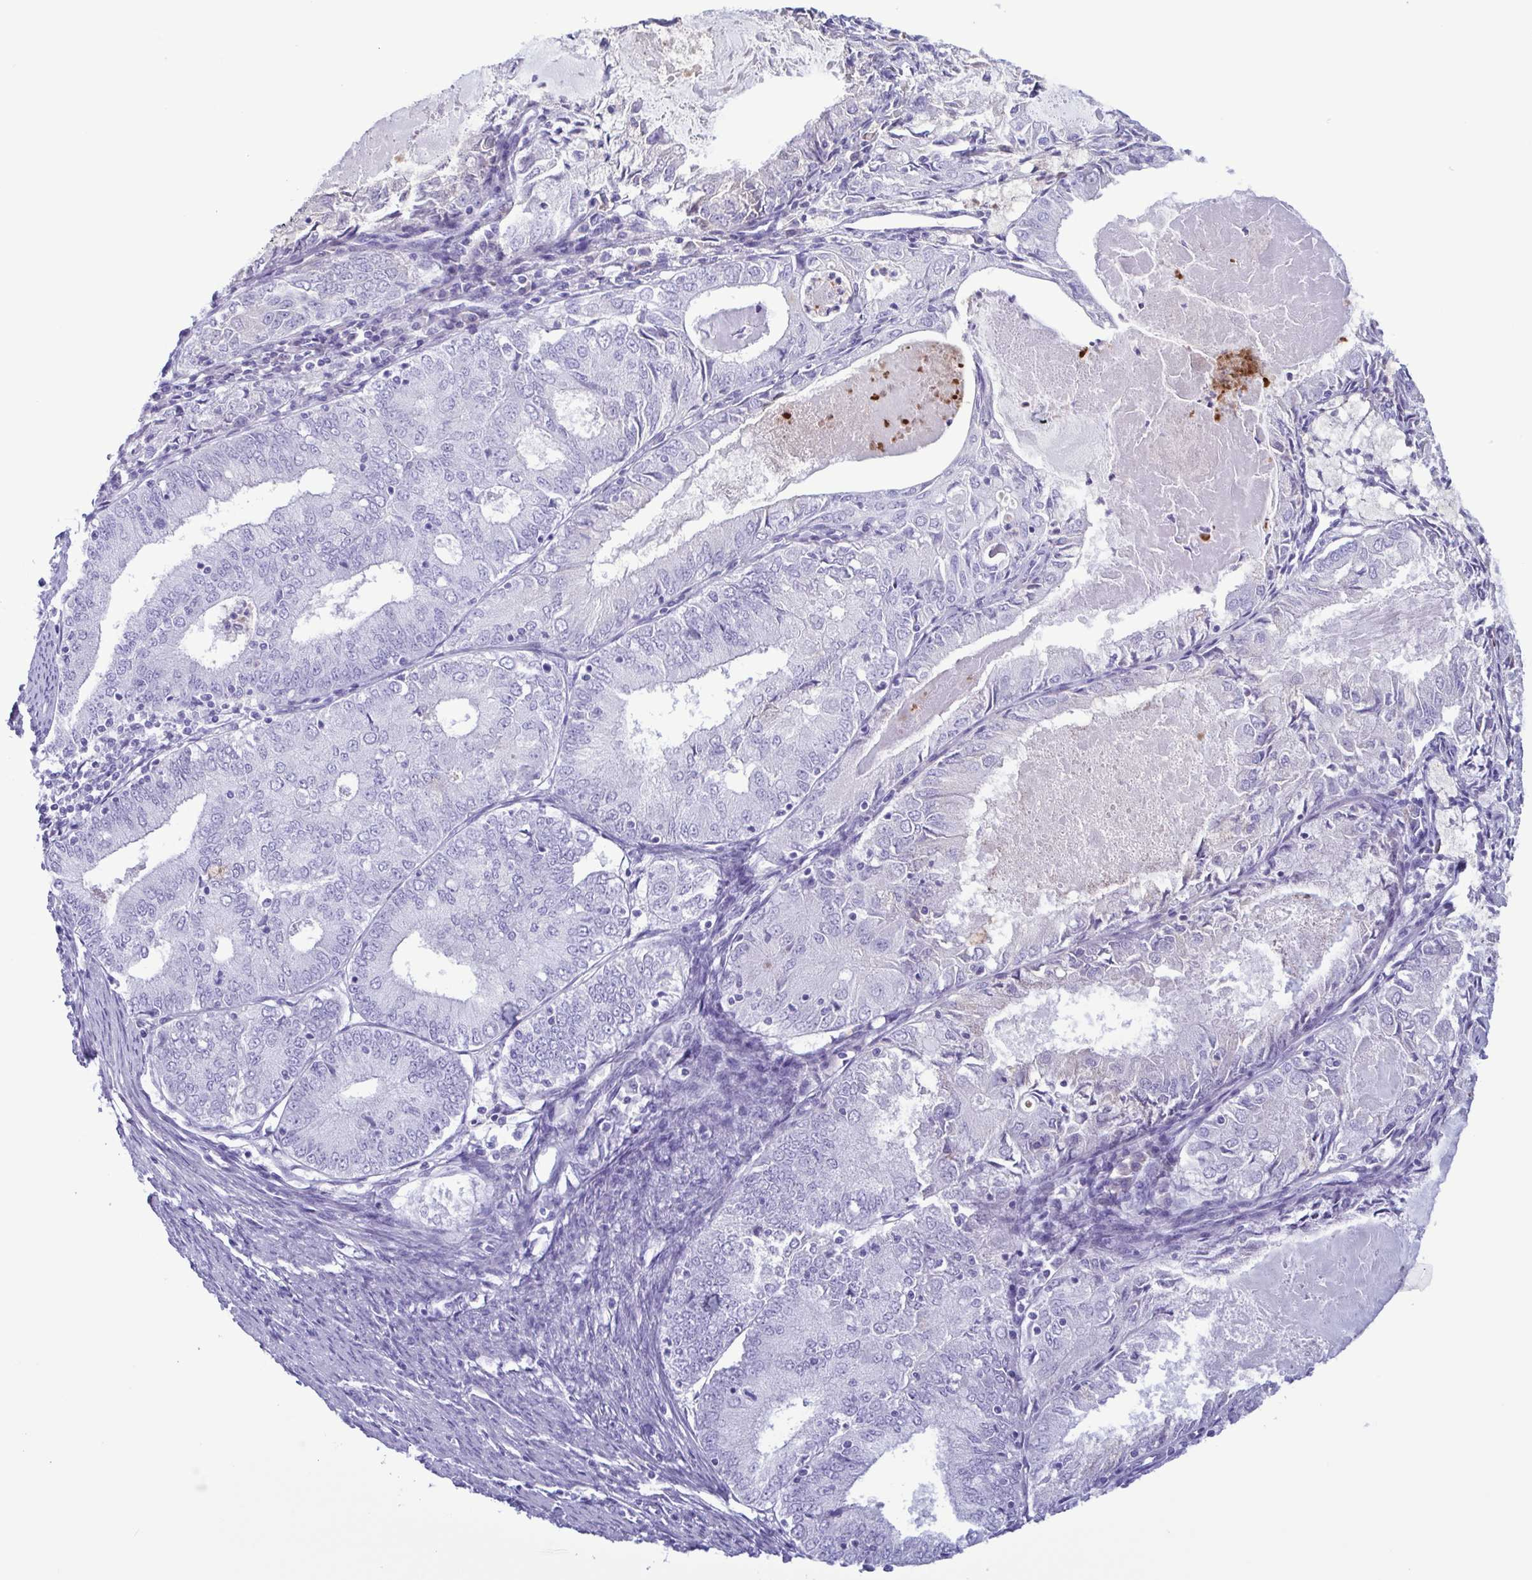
{"staining": {"intensity": "negative", "quantity": "none", "location": "none"}, "tissue": "endometrial cancer", "cell_type": "Tumor cells", "image_type": "cancer", "snomed": [{"axis": "morphology", "description": "Adenocarcinoma, NOS"}, {"axis": "topography", "description": "Endometrium"}], "caption": "IHC of human endometrial cancer shows no staining in tumor cells.", "gene": "LTF", "patient": {"sex": "female", "age": 57}}